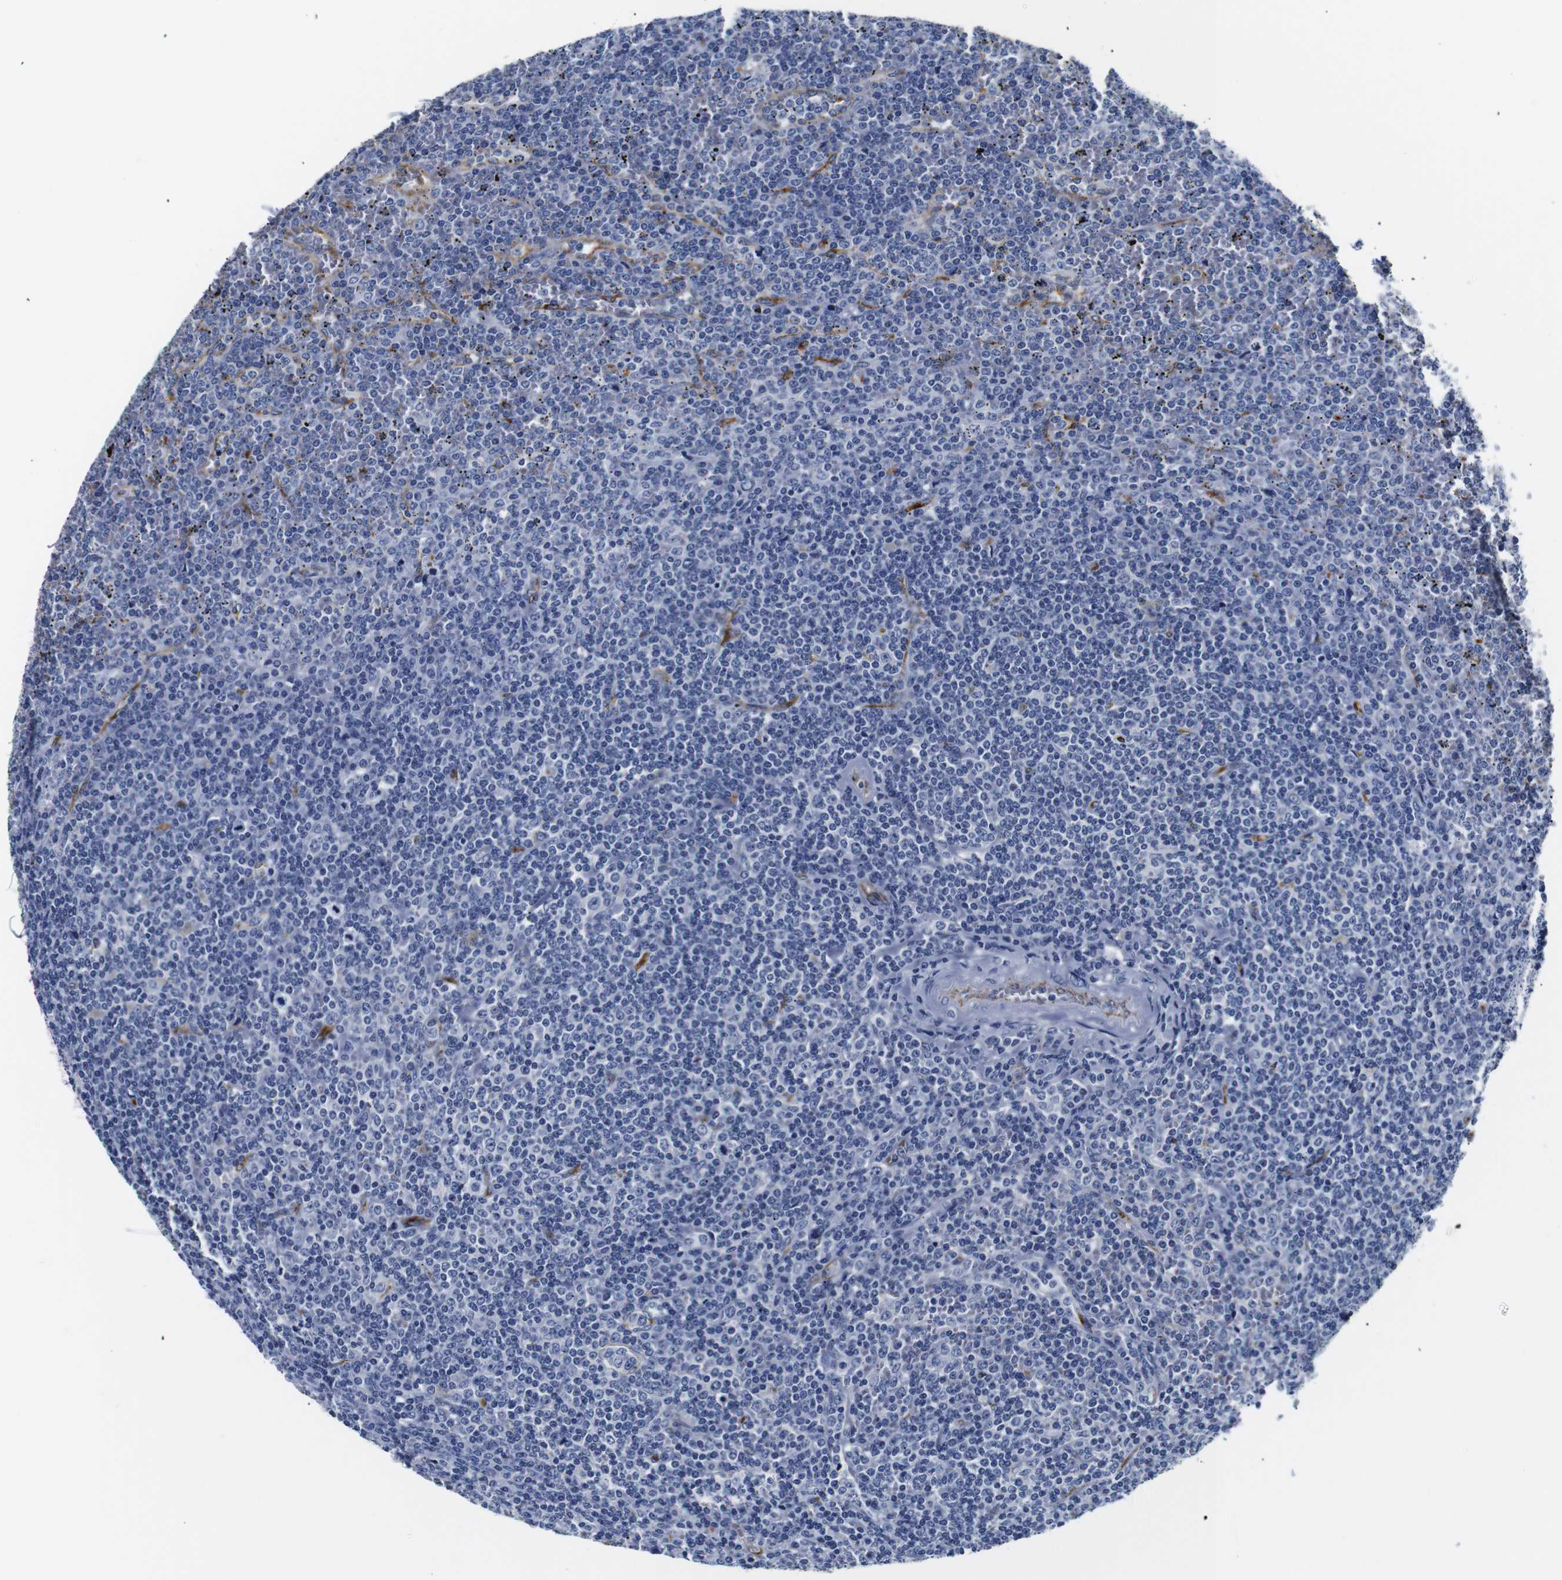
{"staining": {"intensity": "negative", "quantity": "none", "location": "none"}, "tissue": "lymphoma", "cell_type": "Tumor cells", "image_type": "cancer", "snomed": [{"axis": "morphology", "description": "Malignant lymphoma, non-Hodgkin's type, Low grade"}, {"axis": "topography", "description": "Spleen"}], "caption": "Tumor cells show no significant protein expression in malignant lymphoma, non-Hodgkin's type (low-grade).", "gene": "MUC4", "patient": {"sex": "female", "age": 19}}